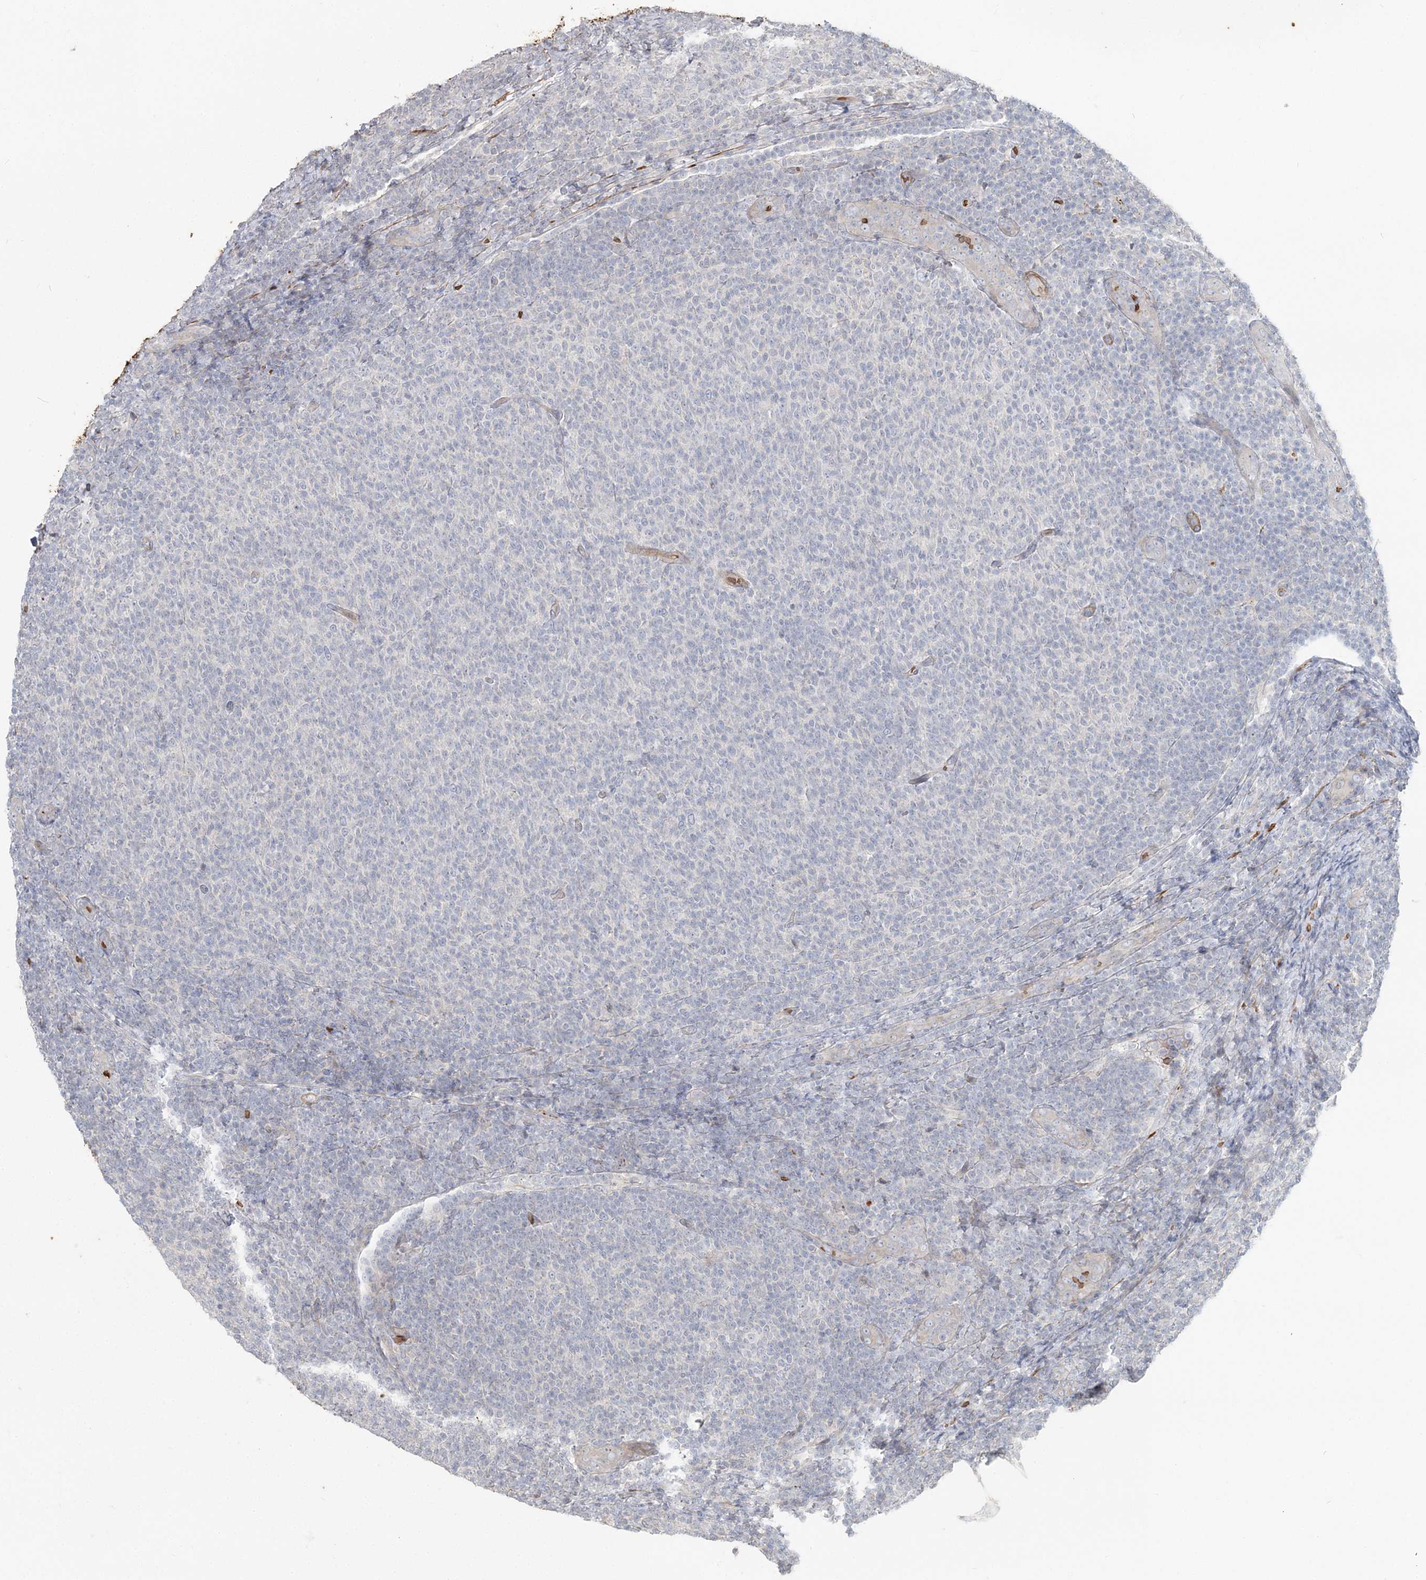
{"staining": {"intensity": "negative", "quantity": "none", "location": "none"}, "tissue": "lymphoma", "cell_type": "Tumor cells", "image_type": "cancer", "snomed": [{"axis": "morphology", "description": "Malignant lymphoma, non-Hodgkin's type, Low grade"}, {"axis": "topography", "description": "Lymph node"}], "caption": "Immunohistochemistry image of neoplastic tissue: human lymphoma stained with DAB (3,3'-diaminobenzidine) displays no significant protein staining in tumor cells.", "gene": "SERINC1", "patient": {"sex": "male", "age": 66}}